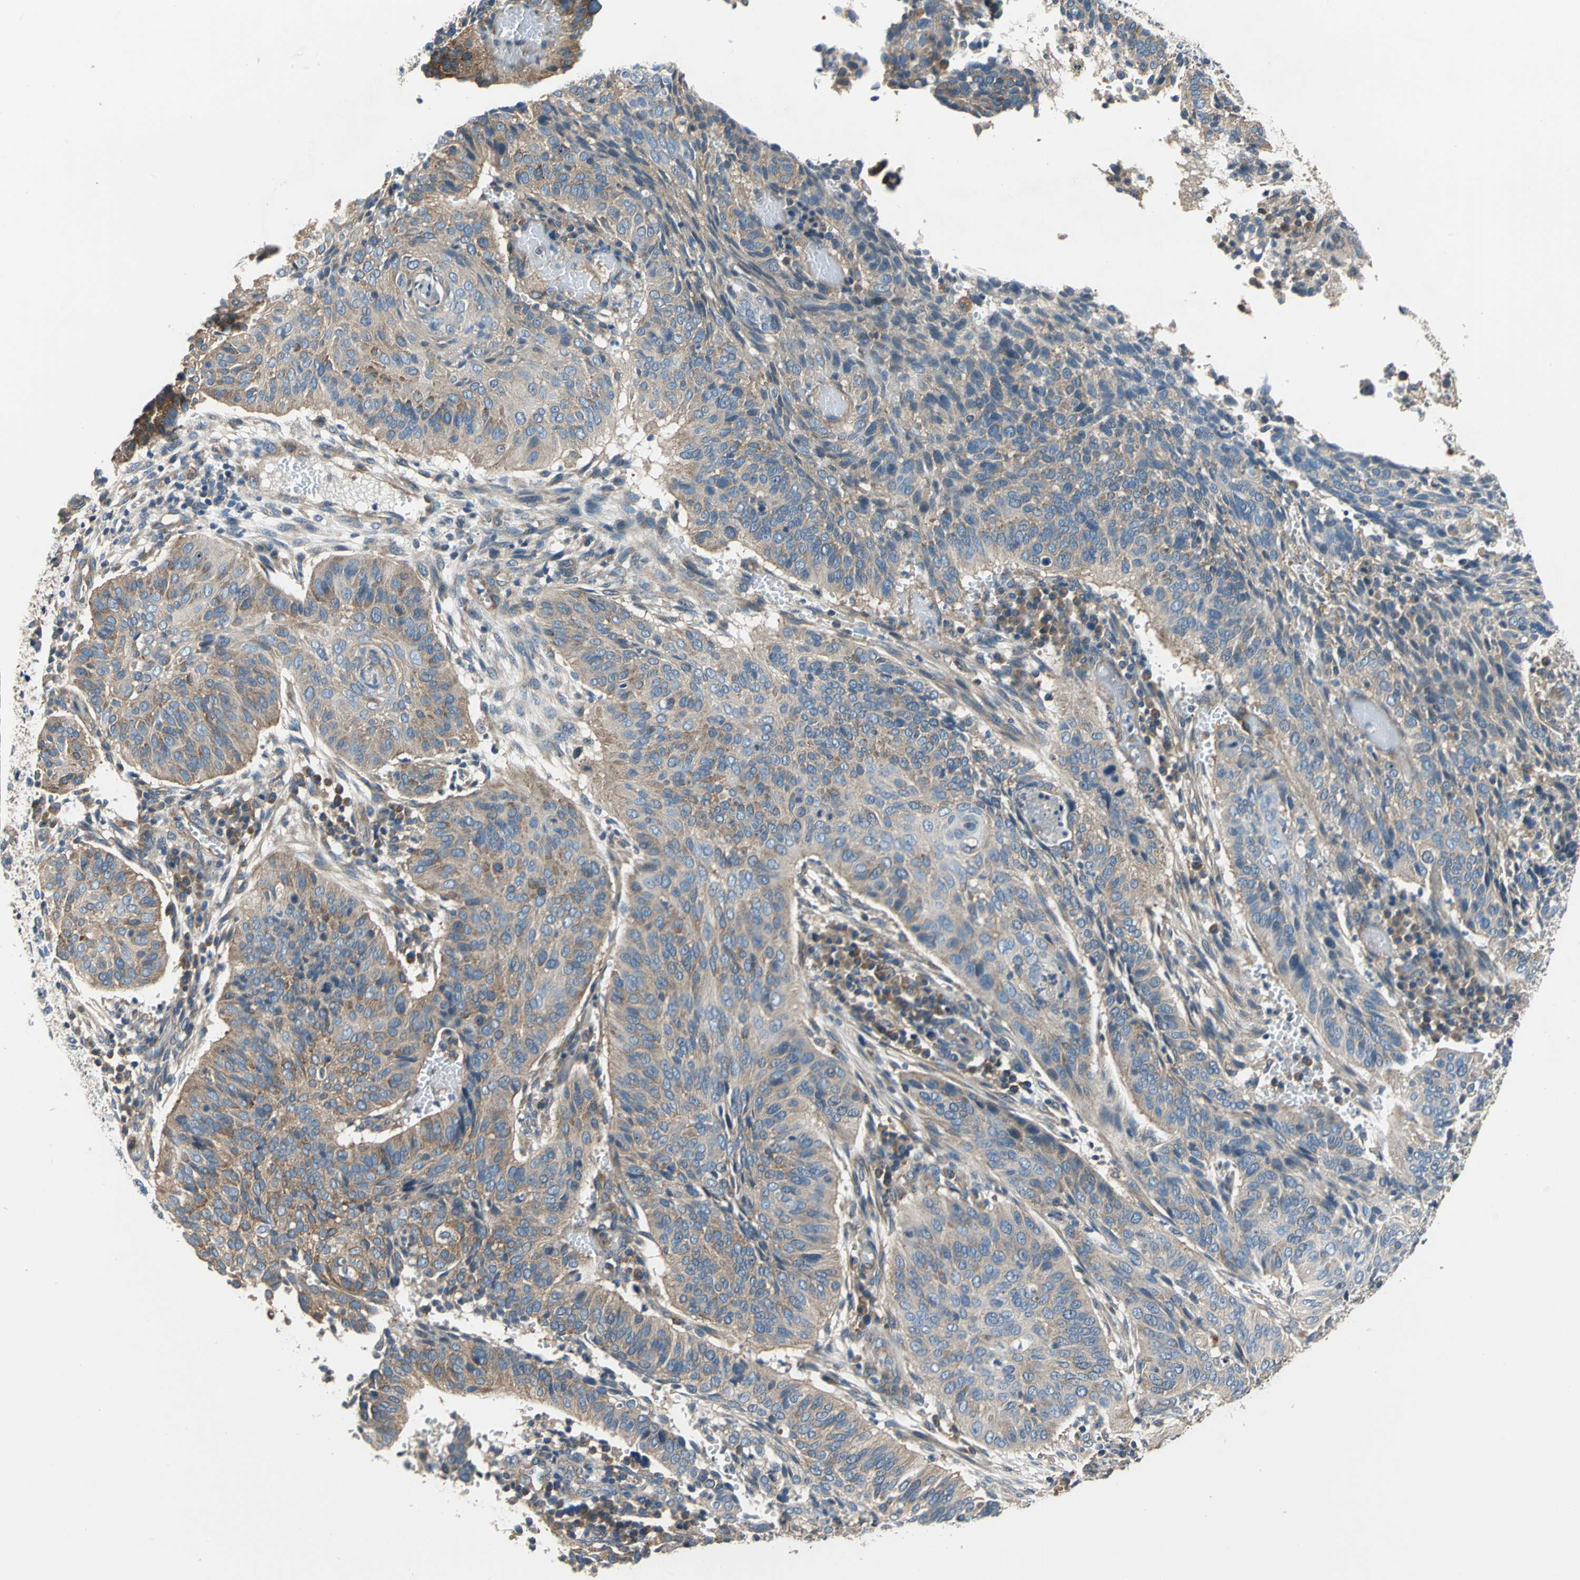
{"staining": {"intensity": "moderate", "quantity": ">75%", "location": "cytoplasmic/membranous"}, "tissue": "cervical cancer", "cell_type": "Tumor cells", "image_type": "cancer", "snomed": [{"axis": "morphology", "description": "Squamous cell carcinoma, NOS"}, {"axis": "topography", "description": "Cervix"}], "caption": "Moderate cytoplasmic/membranous positivity for a protein is identified in about >75% of tumor cells of cervical cancer (squamous cell carcinoma) using IHC.", "gene": "DDX3Y", "patient": {"sex": "female", "age": 39}}